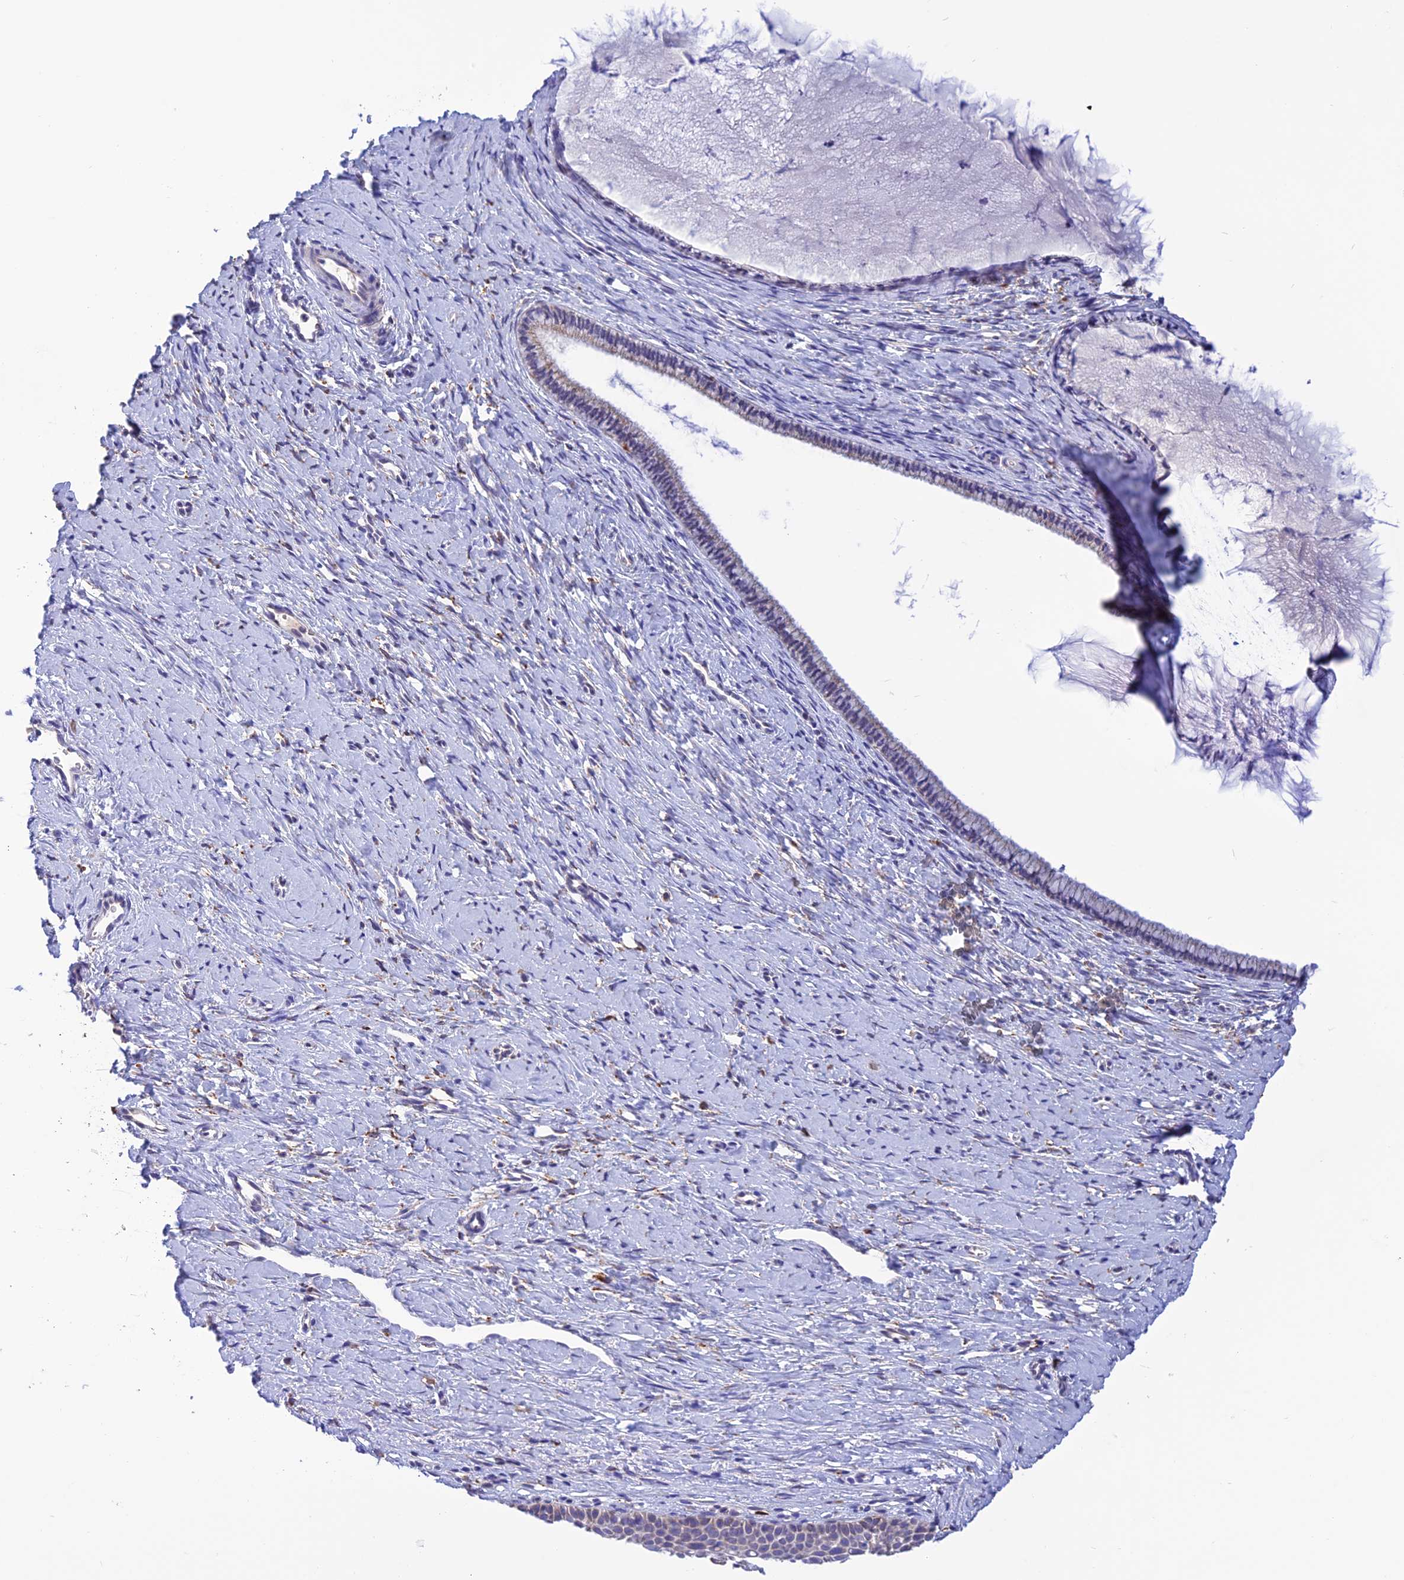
{"staining": {"intensity": "moderate", "quantity": "<25%", "location": "cytoplasmic/membranous"}, "tissue": "cervix", "cell_type": "Glandular cells", "image_type": "normal", "snomed": [{"axis": "morphology", "description": "Normal tissue, NOS"}, {"axis": "topography", "description": "Cervix"}], "caption": "Immunohistochemistry photomicrograph of normal cervix: human cervix stained using immunohistochemistry demonstrates low levels of moderate protein expression localized specifically in the cytoplasmic/membranous of glandular cells, appearing as a cytoplasmic/membranous brown color.", "gene": "ENSG00000255439", "patient": {"sex": "female", "age": 36}}